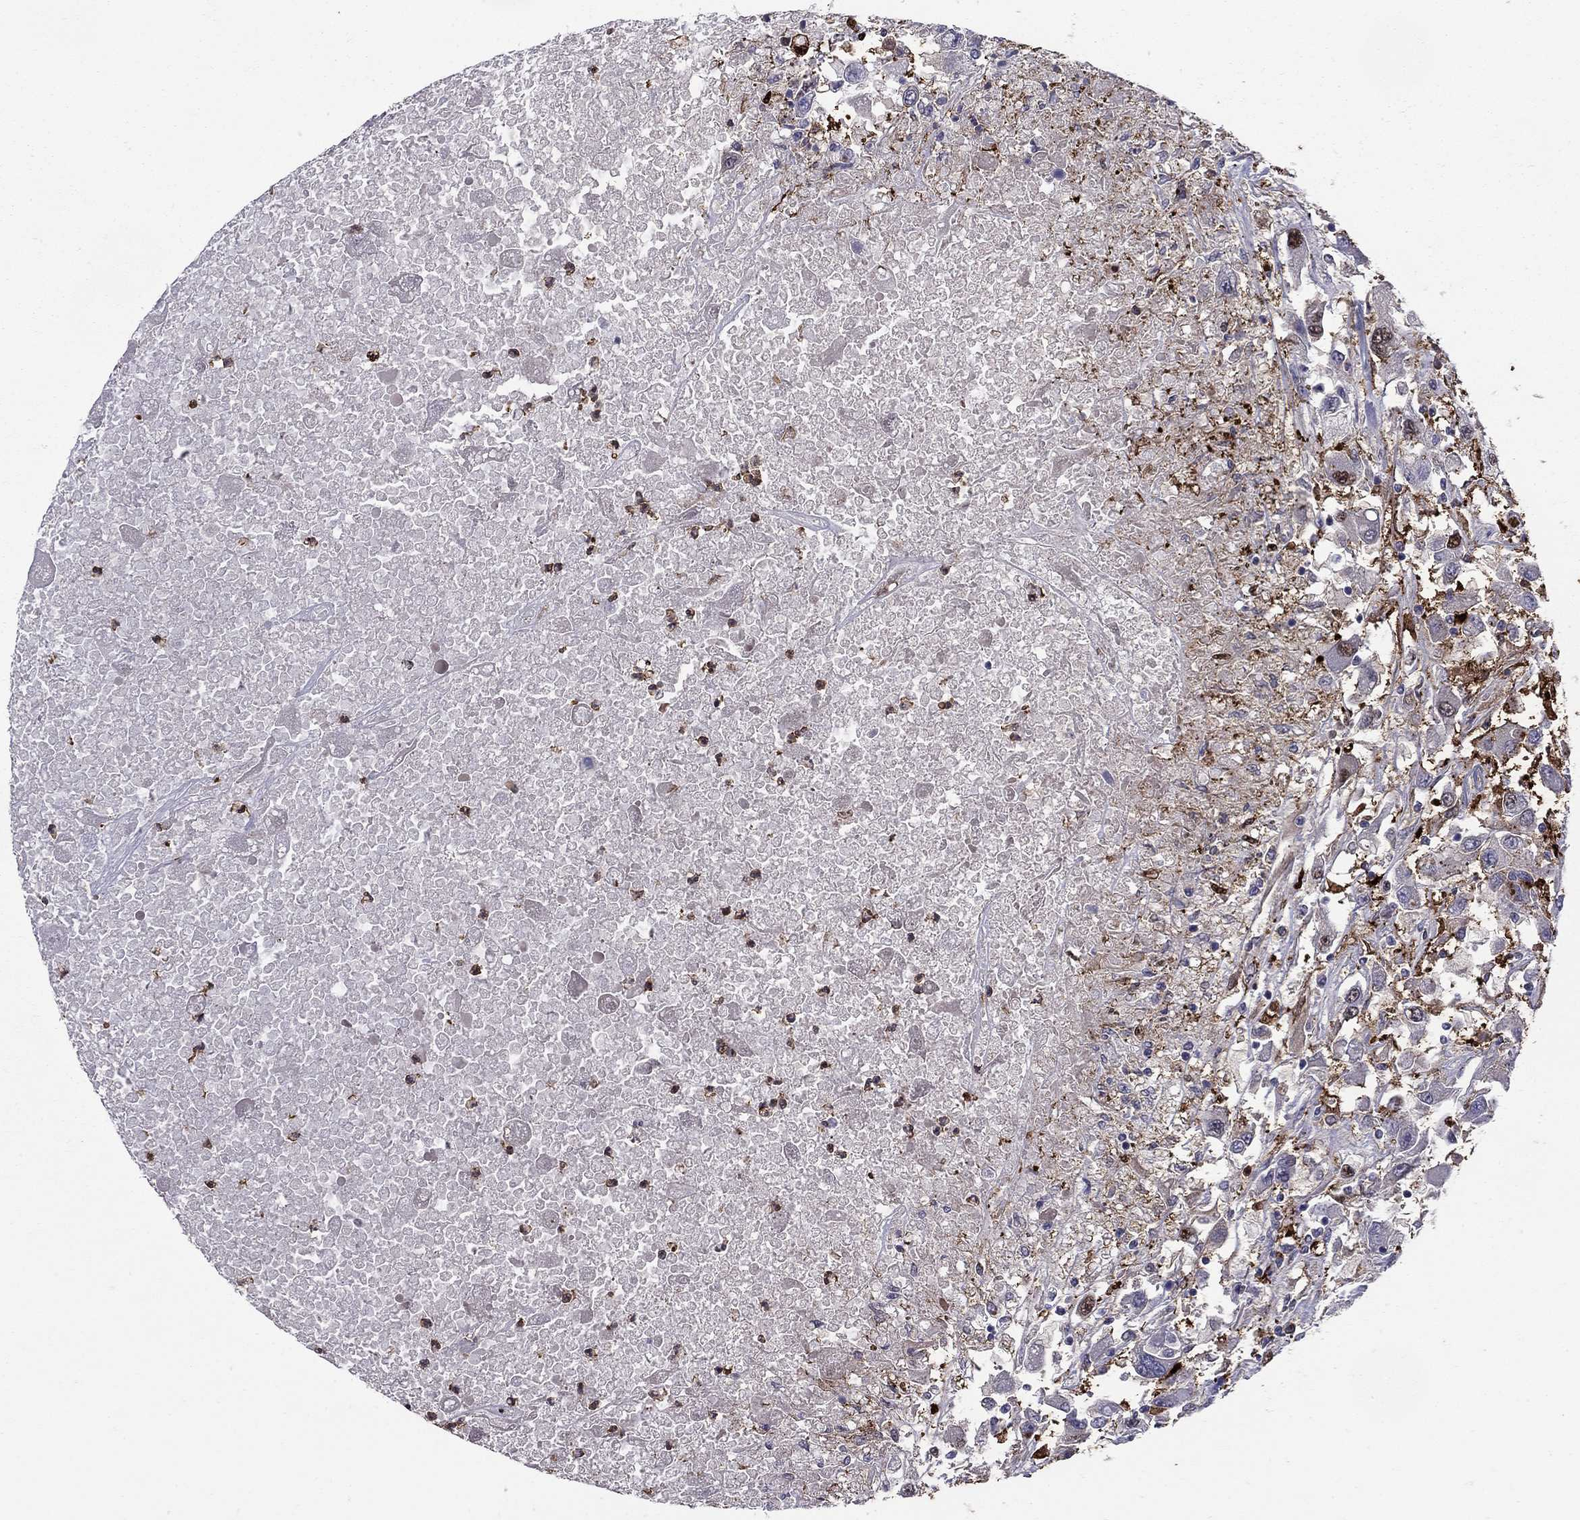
{"staining": {"intensity": "negative", "quantity": "none", "location": "none"}, "tissue": "renal cancer", "cell_type": "Tumor cells", "image_type": "cancer", "snomed": [{"axis": "morphology", "description": "Adenocarcinoma, NOS"}, {"axis": "topography", "description": "Kidney"}], "caption": "A histopathology image of human renal adenocarcinoma is negative for staining in tumor cells. Nuclei are stained in blue.", "gene": "PCGF3", "patient": {"sex": "female", "age": 67}}